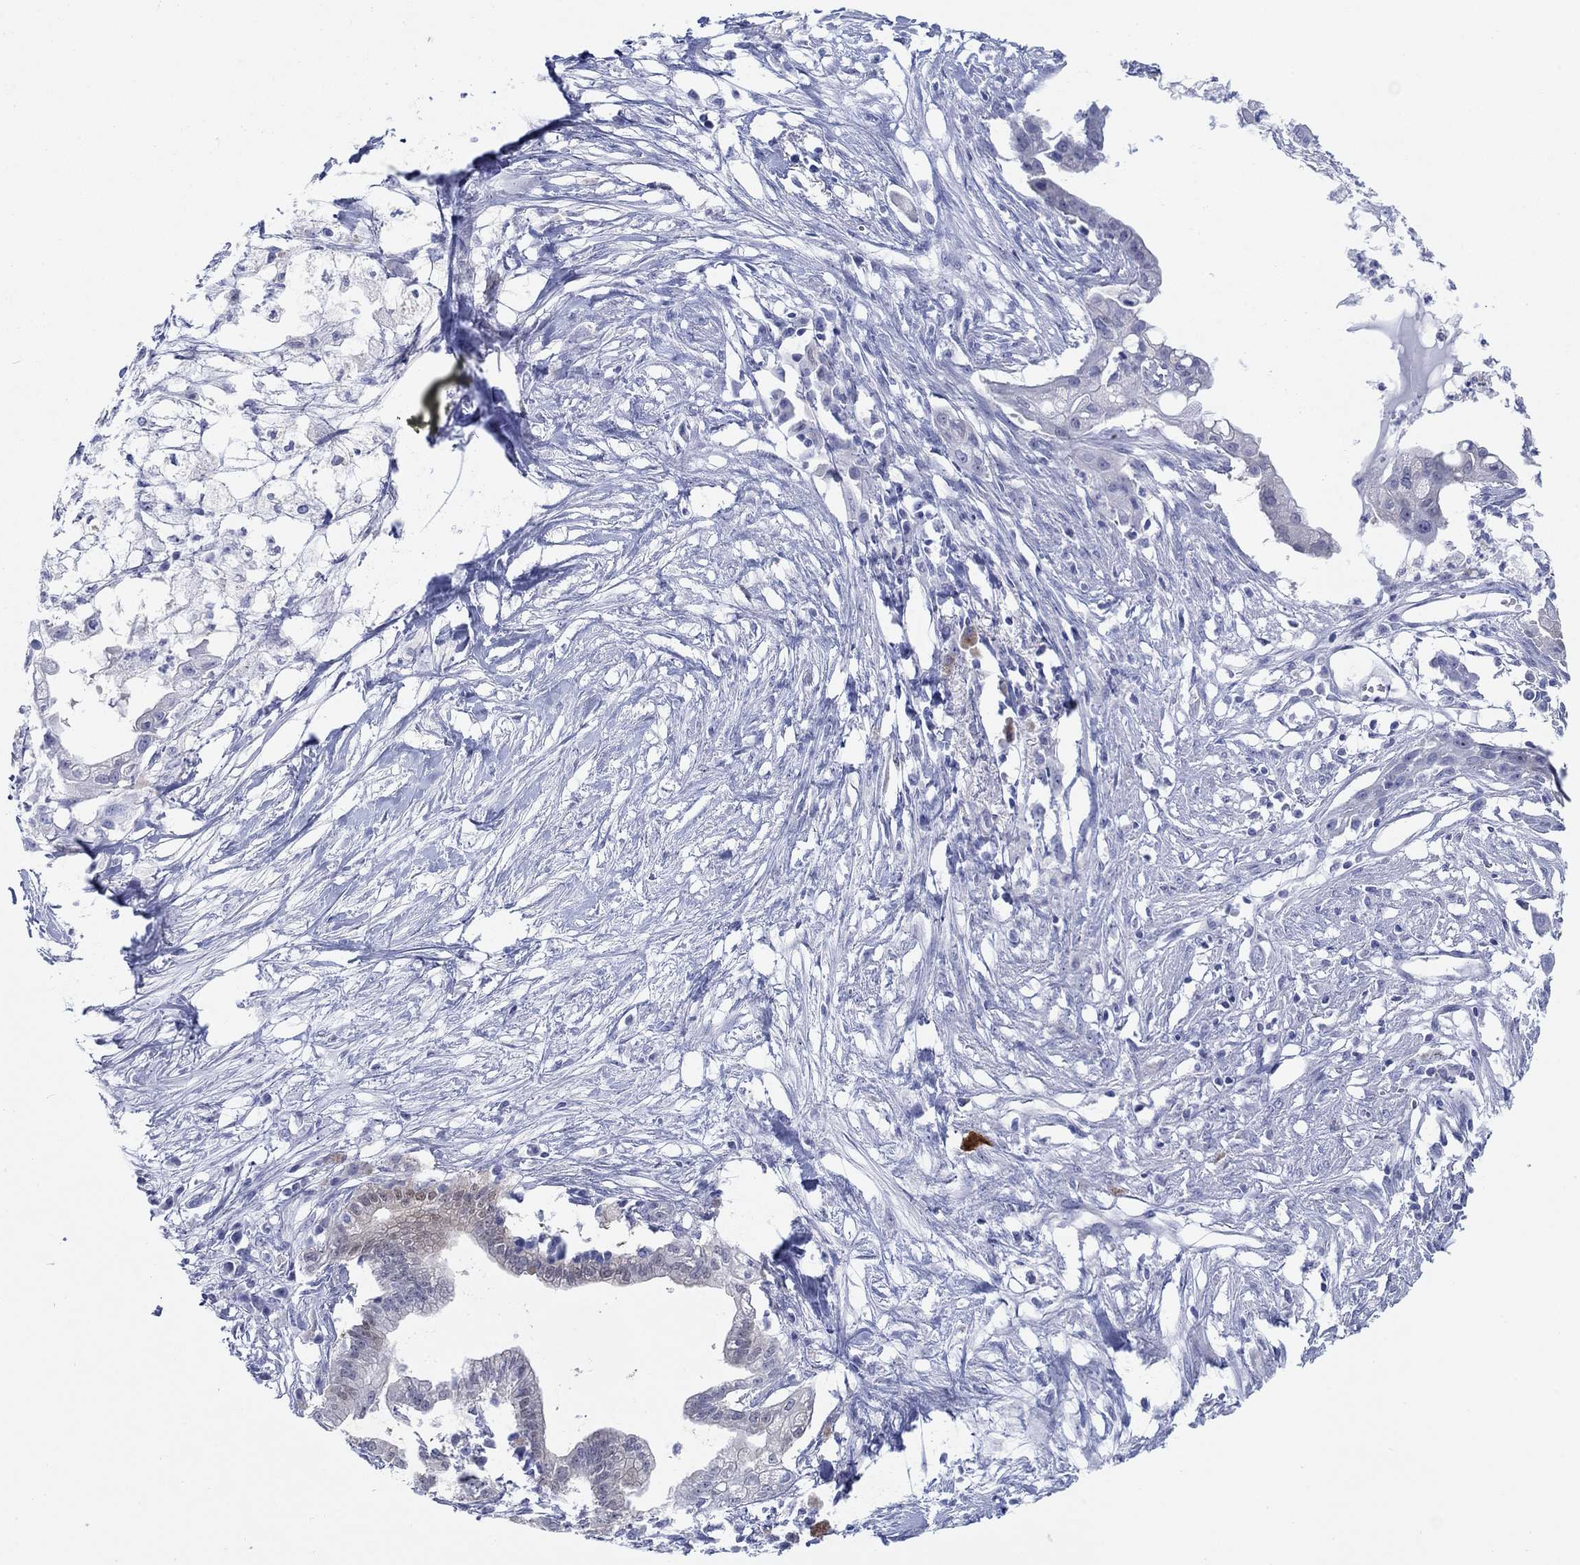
{"staining": {"intensity": "negative", "quantity": "none", "location": "none"}, "tissue": "pancreatic cancer", "cell_type": "Tumor cells", "image_type": "cancer", "snomed": [{"axis": "morphology", "description": "Normal tissue, NOS"}, {"axis": "morphology", "description": "Adenocarcinoma, NOS"}, {"axis": "topography", "description": "Pancreas"}], "caption": "This histopathology image is of pancreatic cancer (adenocarcinoma) stained with immunohistochemistry to label a protein in brown with the nuclei are counter-stained blue. There is no staining in tumor cells.", "gene": "AKR1C2", "patient": {"sex": "female", "age": 58}}